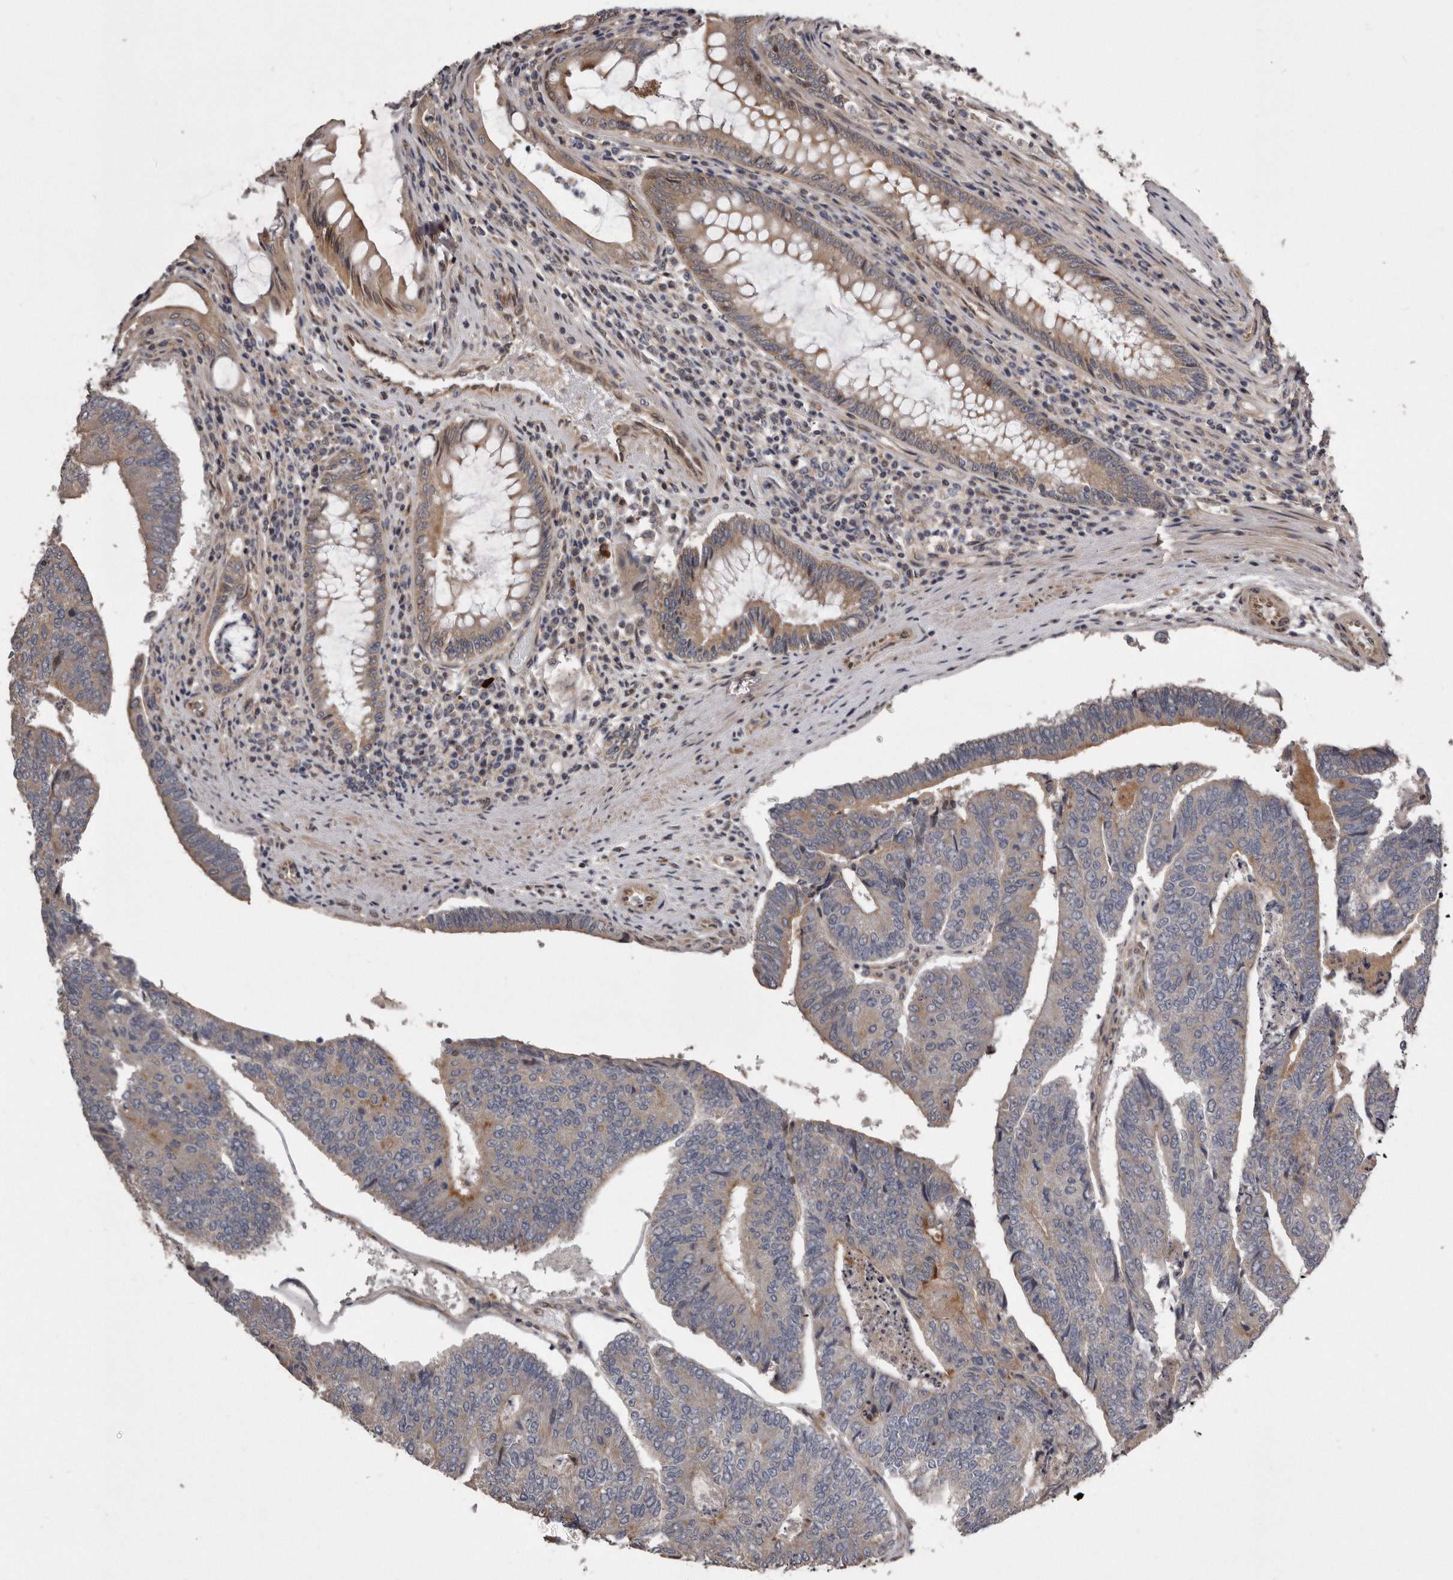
{"staining": {"intensity": "moderate", "quantity": "<25%", "location": "cytoplasmic/membranous"}, "tissue": "colorectal cancer", "cell_type": "Tumor cells", "image_type": "cancer", "snomed": [{"axis": "morphology", "description": "Adenocarcinoma, NOS"}, {"axis": "topography", "description": "Colon"}], "caption": "Approximately <25% of tumor cells in adenocarcinoma (colorectal) show moderate cytoplasmic/membranous protein expression as visualized by brown immunohistochemical staining.", "gene": "ARMCX1", "patient": {"sex": "female", "age": 67}}